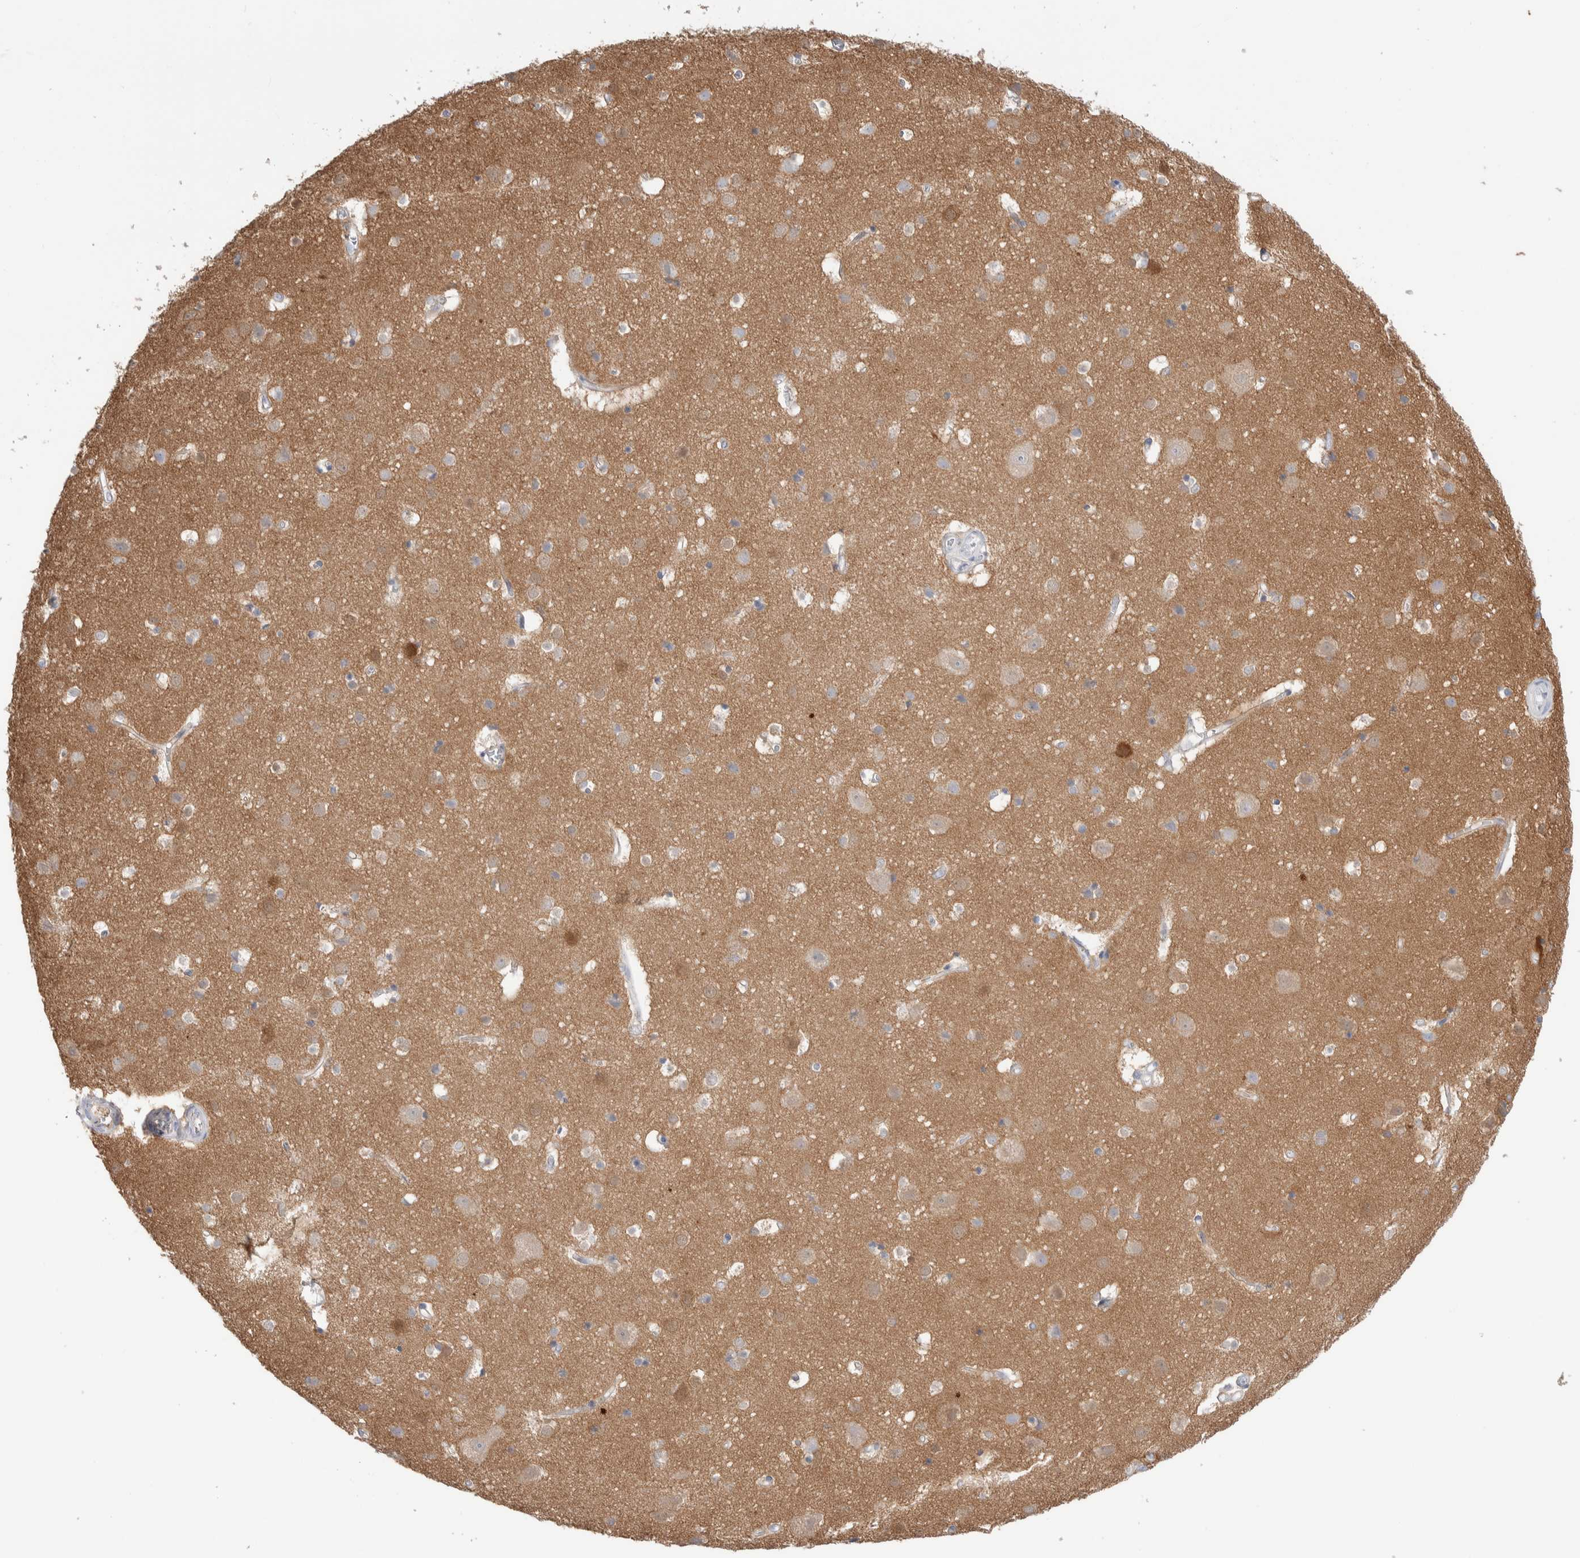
{"staining": {"intensity": "negative", "quantity": "none", "location": "none"}, "tissue": "cerebral cortex", "cell_type": "Endothelial cells", "image_type": "normal", "snomed": [{"axis": "morphology", "description": "Normal tissue, NOS"}, {"axis": "topography", "description": "Cerebral cortex"}], "caption": "Cerebral cortex stained for a protein using immunohistochemistry (IHC) demonstrates no positivity endothelial cells.", "gene": "GDA", "patient": {"sex": "male", "age": 54}}